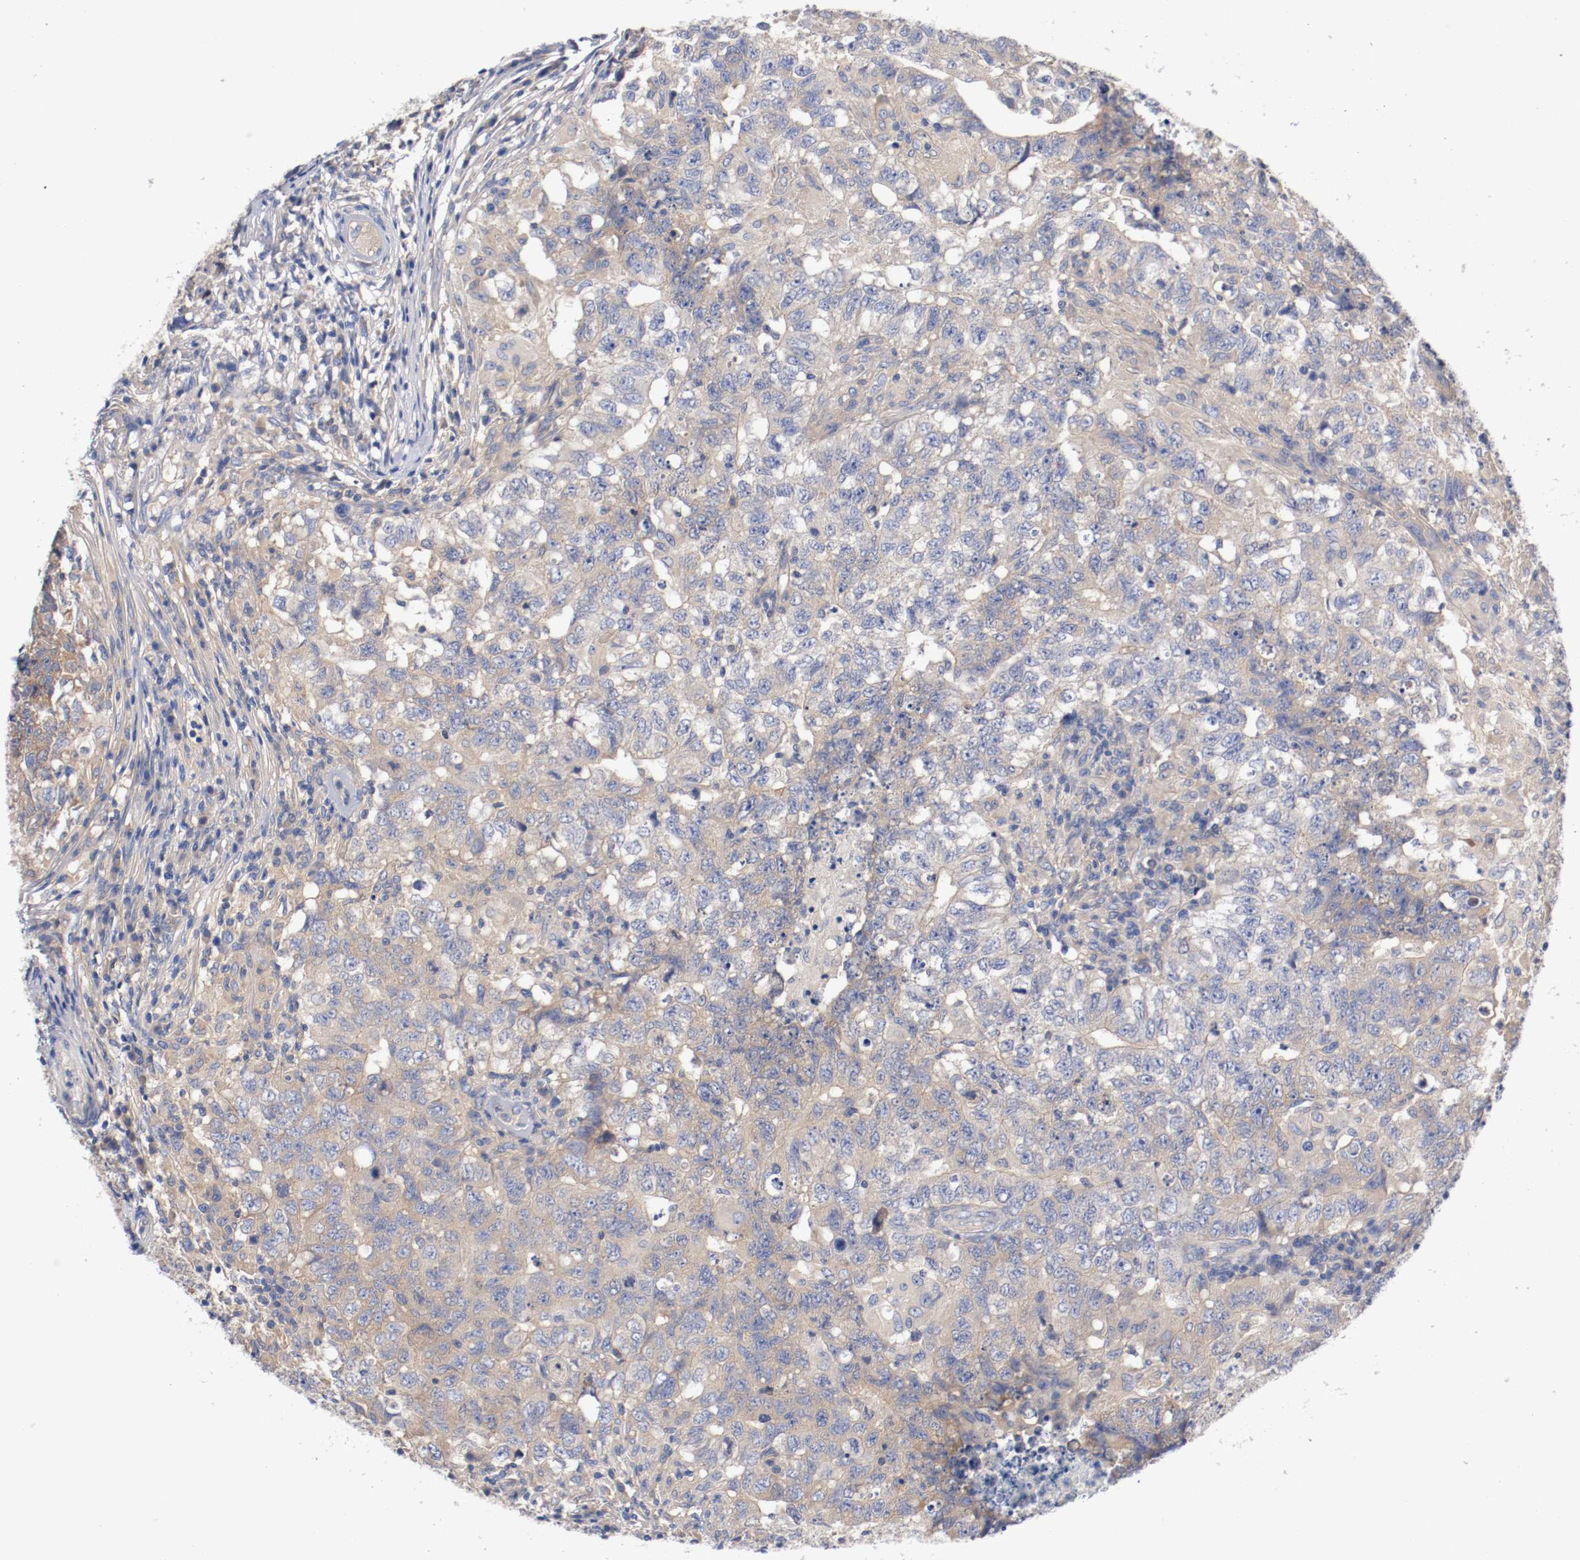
{"staining": {"intensity": "moderate", "quantity": ">75%", "location": "cytoplasmic/membranous"}, "tissue": "testis cancer", "cell_type": "Tumor cells", "image_type": "cancer", "snomed": [{"axis": "morphology", "description": "Carcinoma, Embryonal, NOS"}, {"axis": "topography", "description": "Testis"}], "caption": "This histopathology image demonstrates immunohistochemistry staining of testis embryonal carcinoma, with medium moderate cytoplasmic/membranous positivity in about >75% of tumor cells.", "gene": "HGS", "patient": {"sex": "male", "age": 21}}